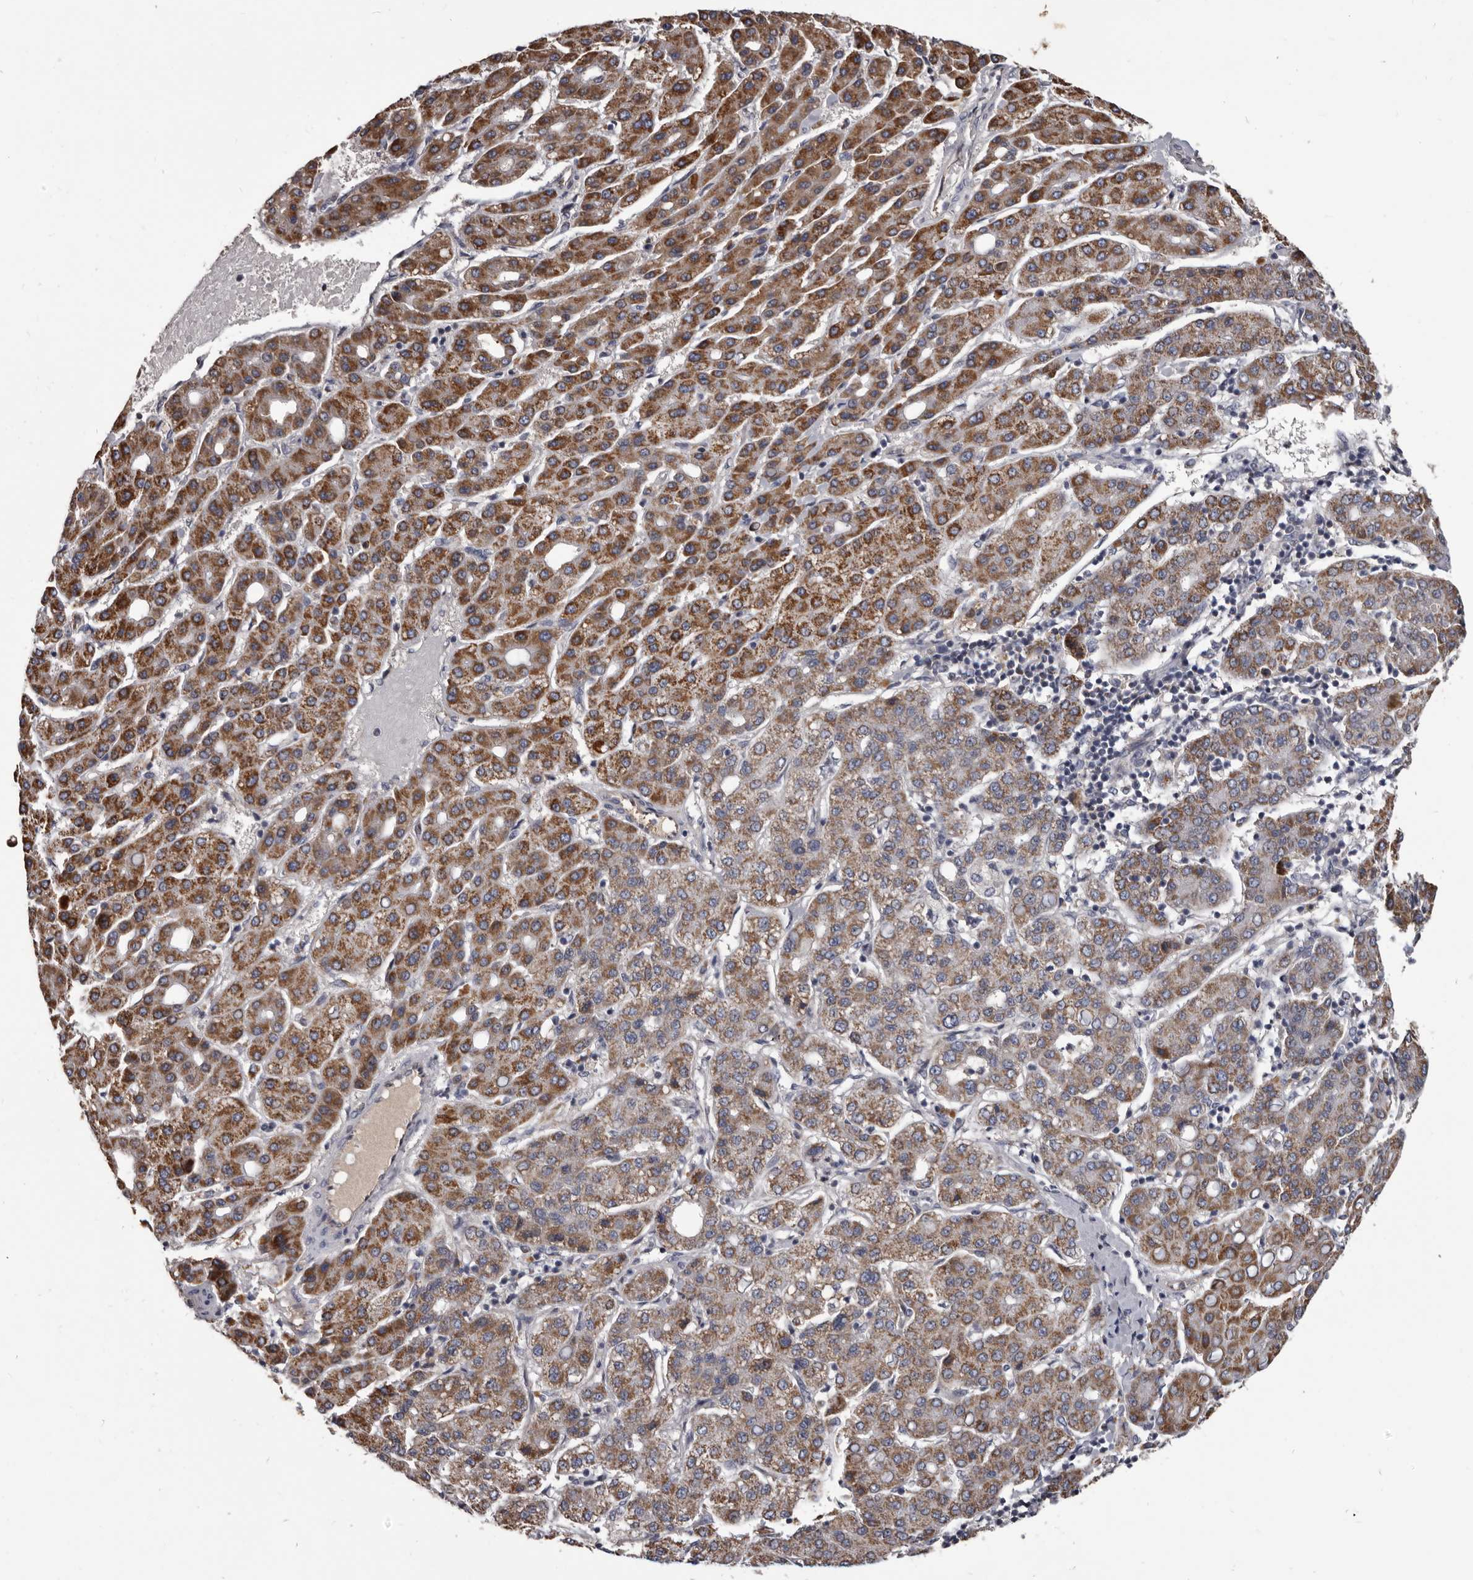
{"staining": {"intensity": "moderate", "quantity": ">75%", "location": "cytoplasmic/membranous"}, "tissue": "liver cancer", "cell_type": "Tumor cells", "image_type": "cancer", "snomed": [{"axis": "morphology", "description": "Carcinoma, Hepatocellular, NOS"}, {"axis": "topography", "description": "Liver"}], "caption": "Immunohistochemical staining of liver hepatocellular carcinoma shows medium levels of moderate cytoplasmic/membranous expression in about >75% of tumor cells.", "gene": "ALDH5A1", "patient": {"sex": "male", "age": 65}}